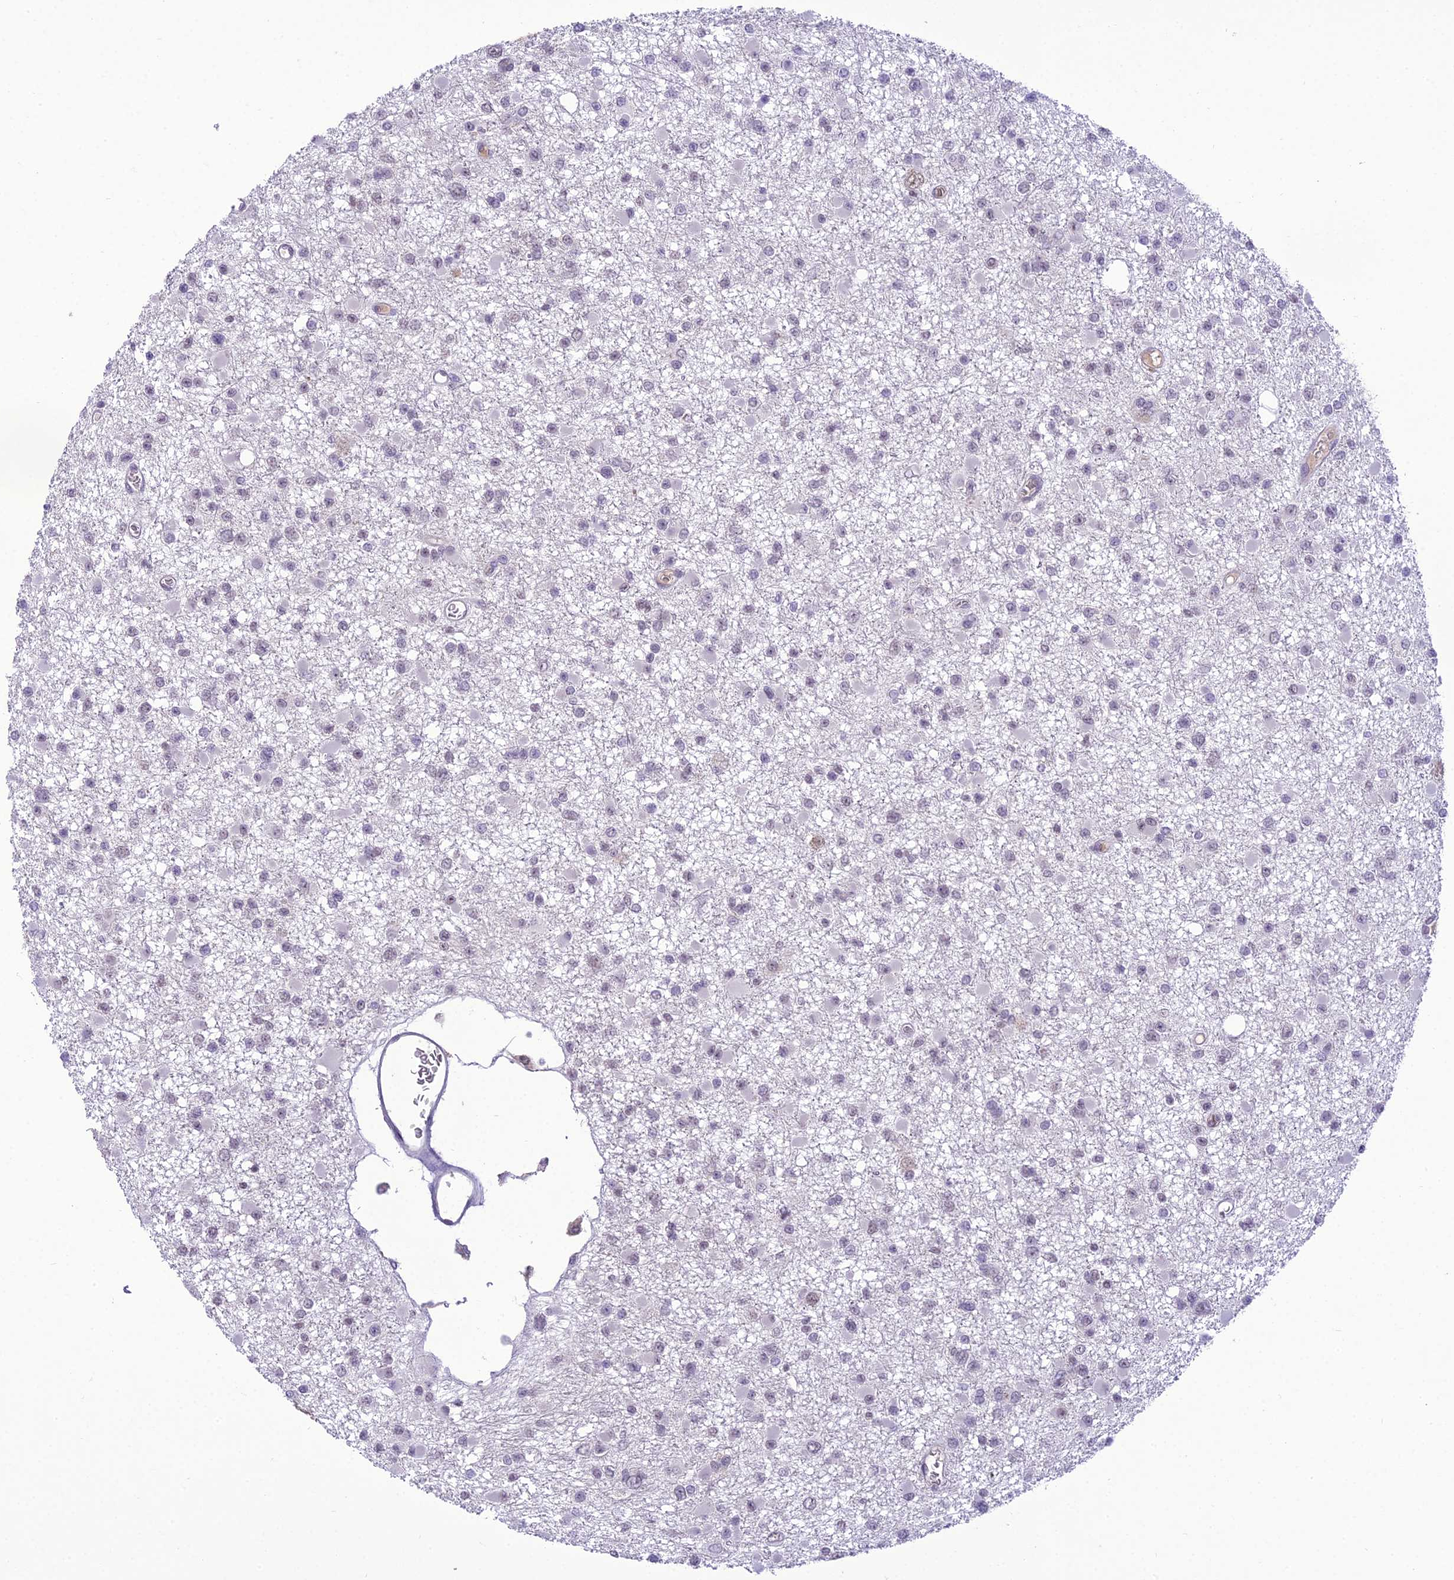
{"staining": {"intensity": "negative", "quantity": "none", "location": "none"}, "tissue": "glioma", "cell_type": "Tumor cells", "image_type": "cancer", "snomed": [{"axis": "morphology", "description": "Glioma, malignant, Low grade"}, {"axis": "topography", "description": "Brain"}], "caption": "An IHC micrograph of glioma is shown. There is no staining in tumor cells of glioma. The staining was performed using DAB to visualize the protein expression in brown, while the nuclei were stained in blue with hematoxylin (Magnification: 20x).", "gene": "SH3RF3", "patient": {"sex": "female", "age": 22}}